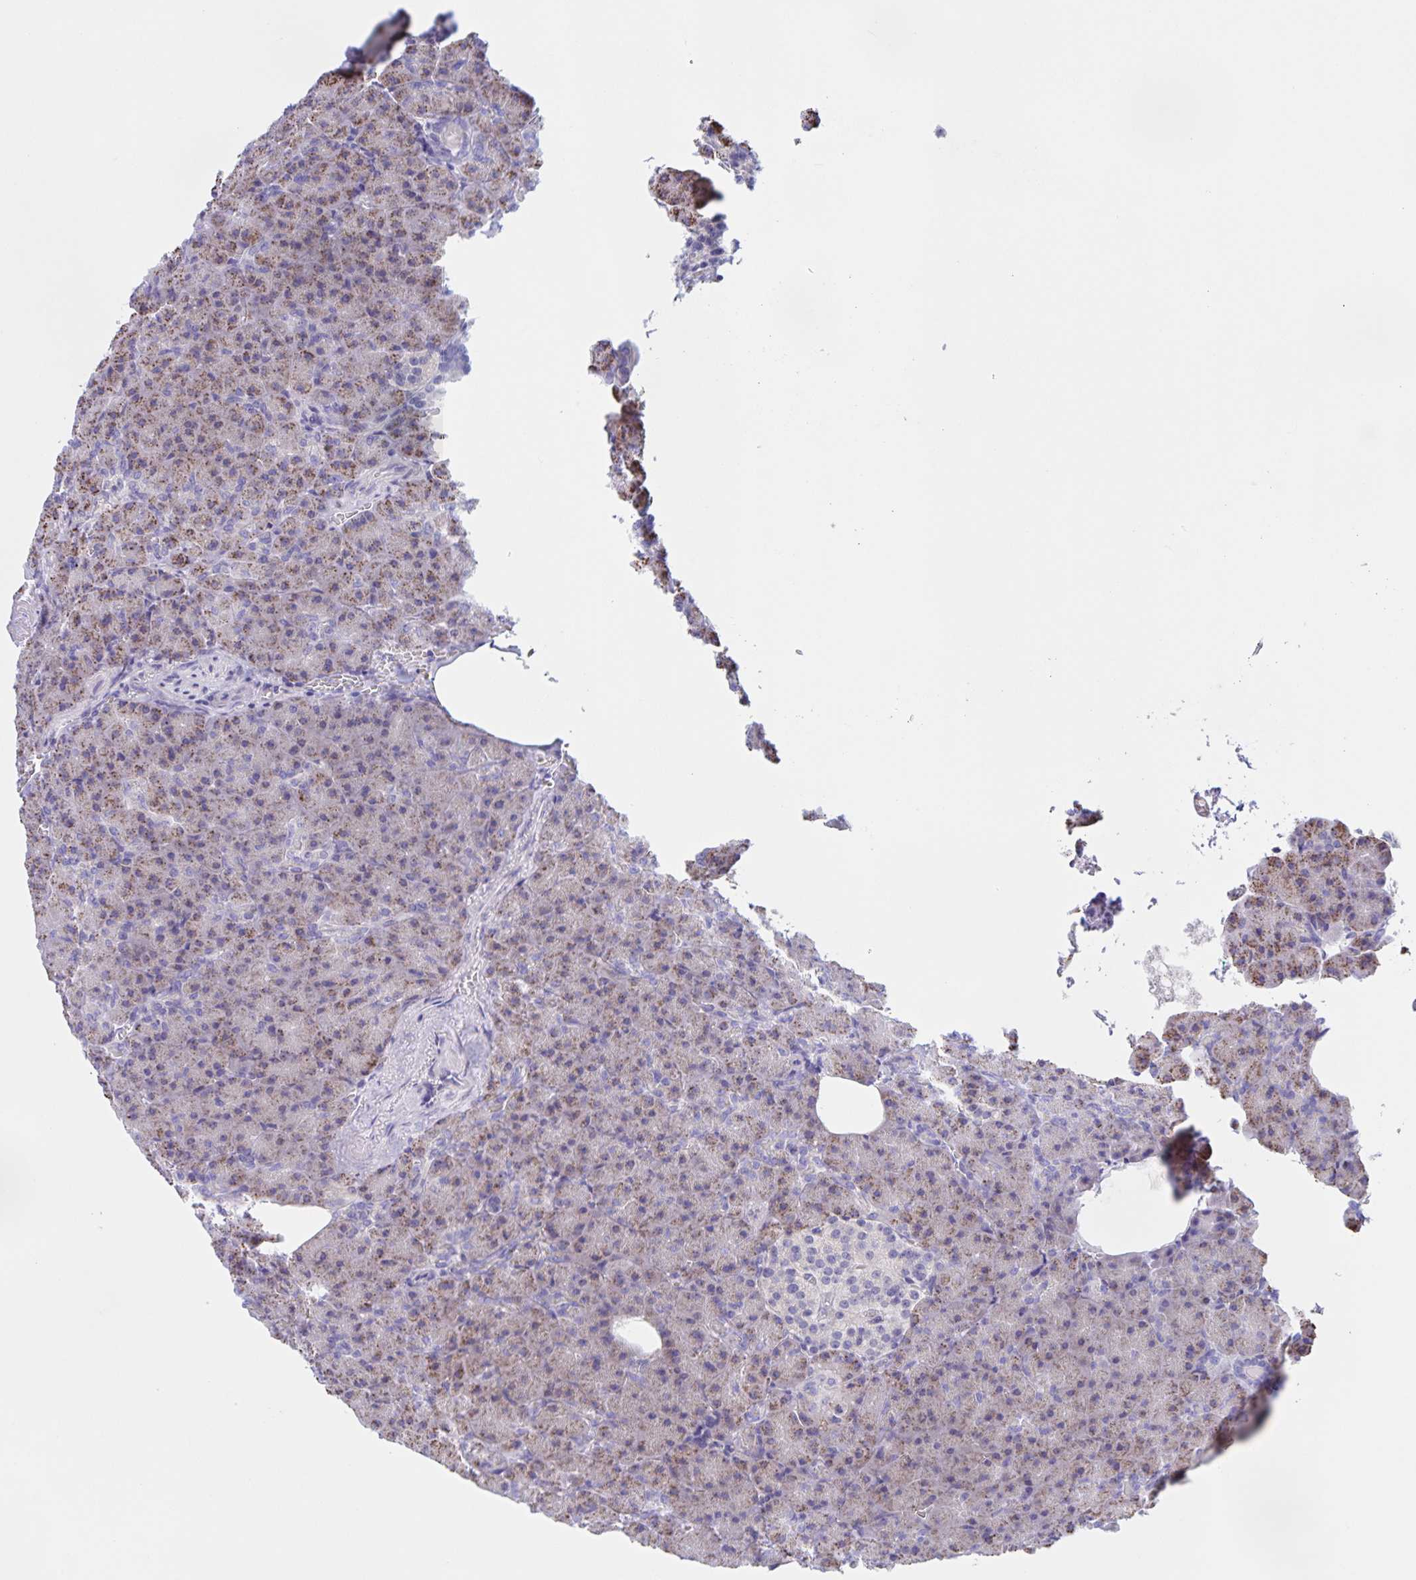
{"staining": {"intensity": "strong", "quantity": "25%-75%", "location": "cytoplasmic/membranous"}, "tissue": "pancreas", "cell_type": "Exocrine glandular cells", "image_type": "normal", "snomed": [{"axis": "morphology", "description": "Normal tissue, NOS"}, {"axis": "topography", "description": "Pancreas"}], "caption": "Exocrine glandular cells exhibit high levels of strong cytoplasmic/membranous positivity in about 25%-75% of cells in normal pancreas. The protein is stained brown, and the nuclei are stained in blue (DAB (3,3'-diaminobenzidine) IHC with brightfield microscopy, high magnification).", "gene": "DMGDH", "patient": {"sex": "female", "age": 74}}